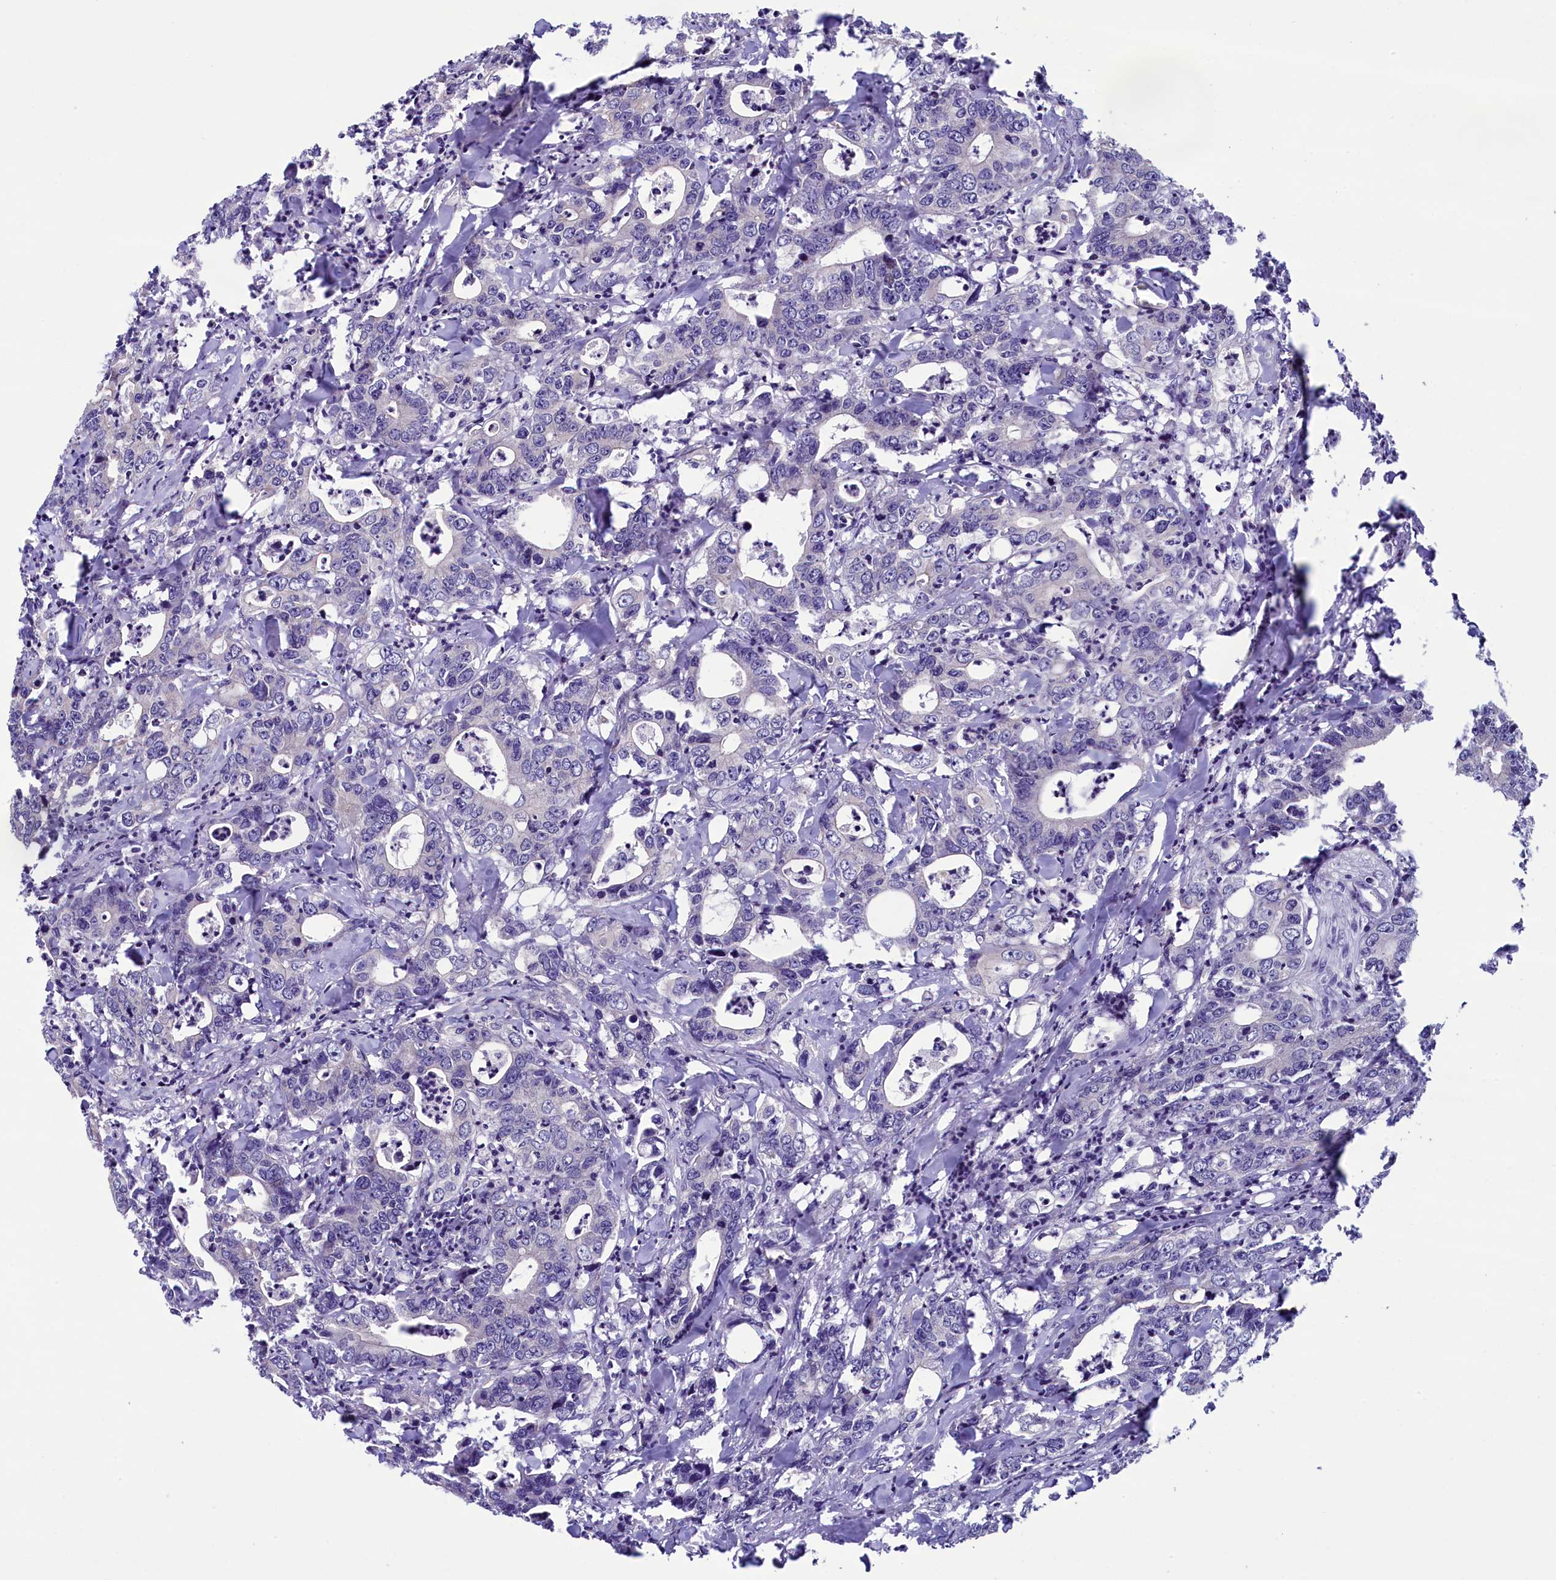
{"staining": {"intensity": "negative", "quantity": "none", "location": "none"}, "tissue": "colorectal cancer", "cell_type": "Tumor cells", "image_type": "cancer", "snomed": [{"axis": "morphology", "description": "Adenocarcinoma, NOS"}, {"axis": "topography", "description": "Colon"}], "caption": "Immunohistochemistry (IHC) photomicrograph of human colorectal adenocarcinoma stained for a protein (brown), which demonstrates no expression in tumor cells.", "gene": "KRBOX5", "patient": {"sex": "female", "age": 75}}